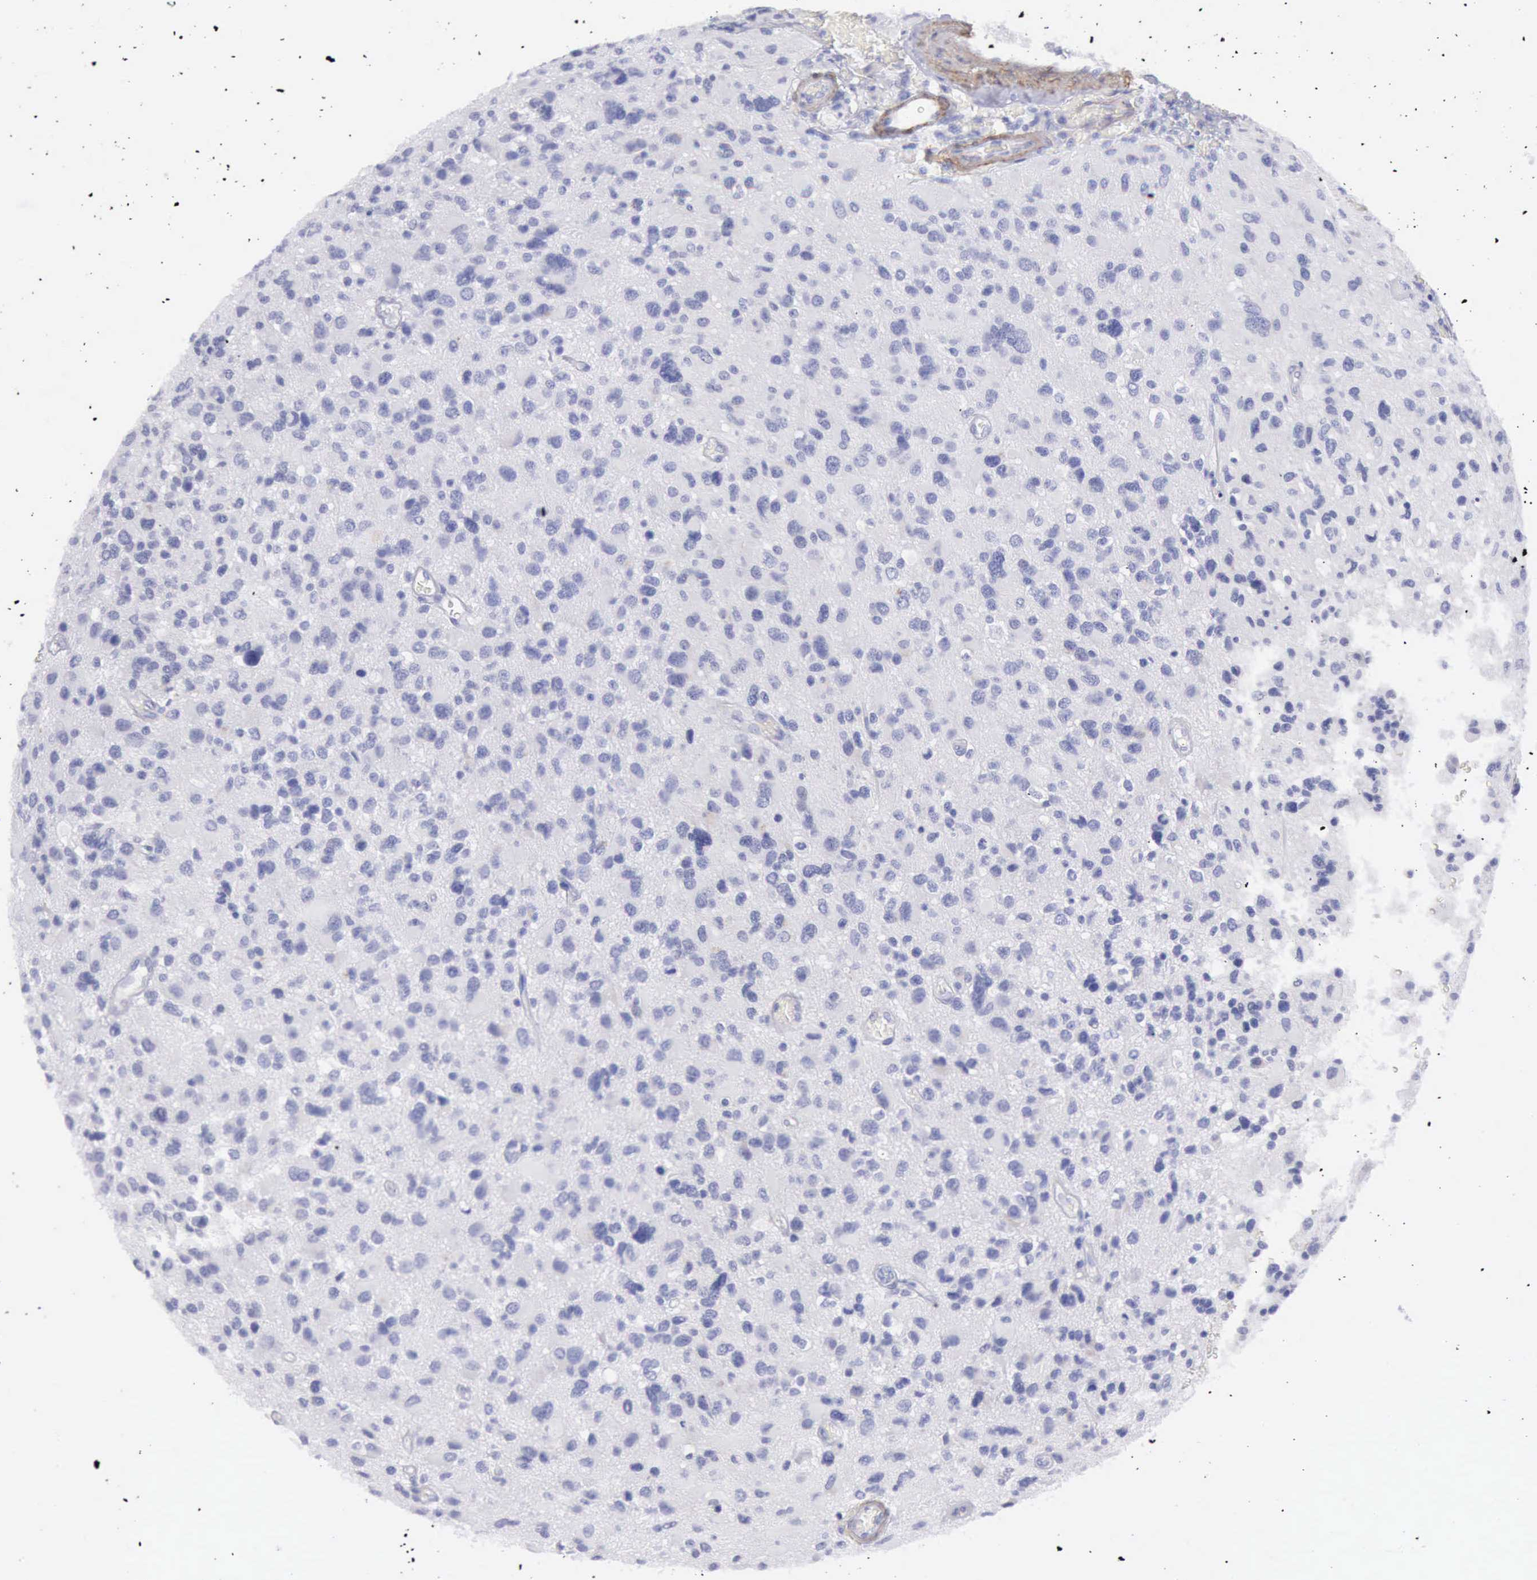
{"staining": {"intensity": "negative", "quantity": "none", "location": "none"}, "tissue": "glioma", "cell_type": "Tumor cells", "image_type": "cancer", "snomed": [{"axis": "morphology", "description": "Glioma, malignant, High grade"}, {"axis": "topography", "description": "Brain"}], "caption": "There is no significant positivity in tumor cells of glioma. (DAB (3,3'-diaminobenzidine) IHC, high magnification).", "gene": "AOC3", "patient": {"sex": "male", "age": 69}}